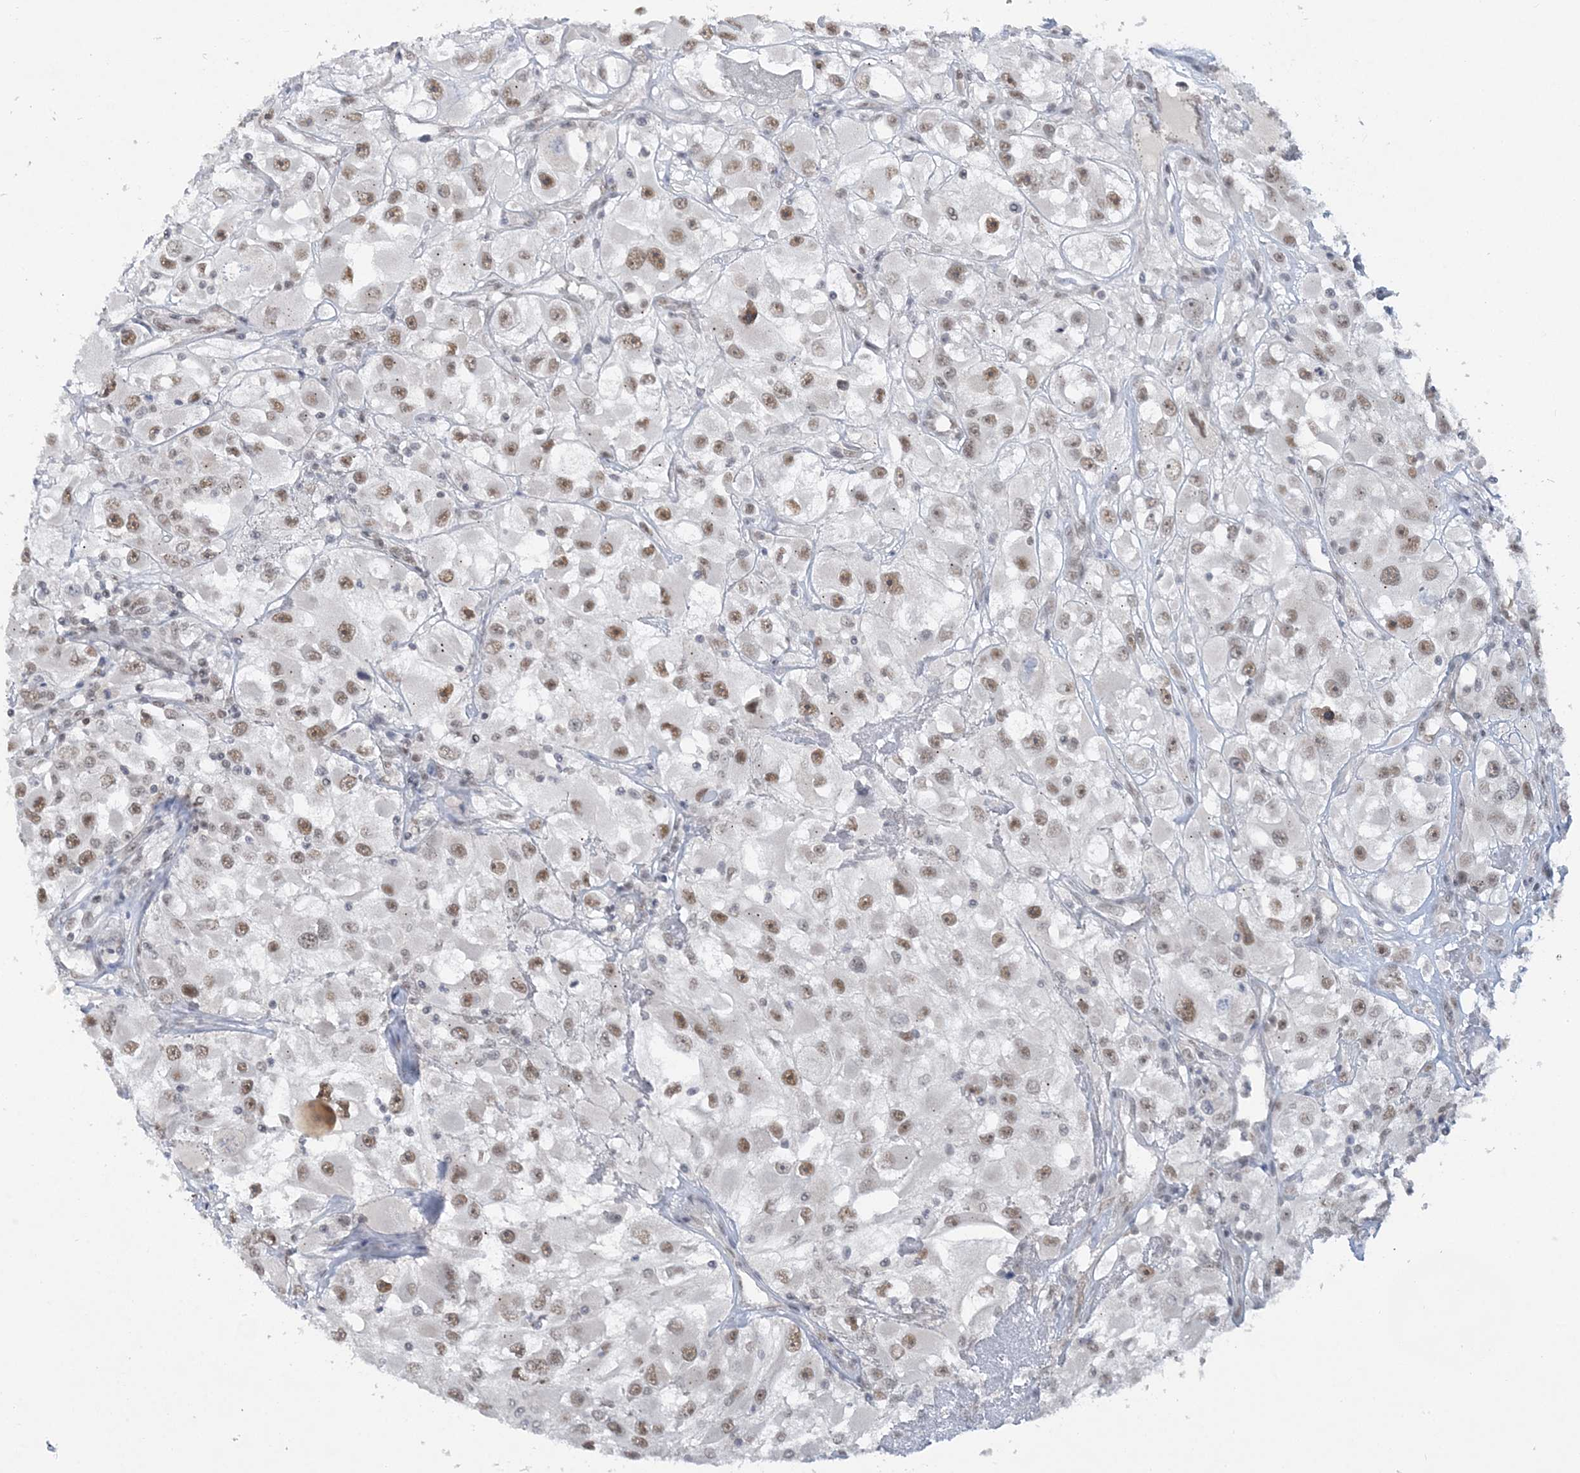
{"staining": {"intensity": "moderate", "quantity": ">75%", "location": "nuclear"}, "tissue": "renal cancer", "cell_type": "Tumor cells", "image_type": "cancer", "snomed": [{"axis": "morphology", "description": "Adenocarcinoma, NOS"}, {"axis": "topography", "description": "Kidney"}], "caption": "IHC of human adenocarcinoma (renal) demonstrates medium levels of moderate nuclear positivity in approximately >75% of tumor cells.", "gene": "KMT2D", "patient": {"sex": "female", "age": 52}}